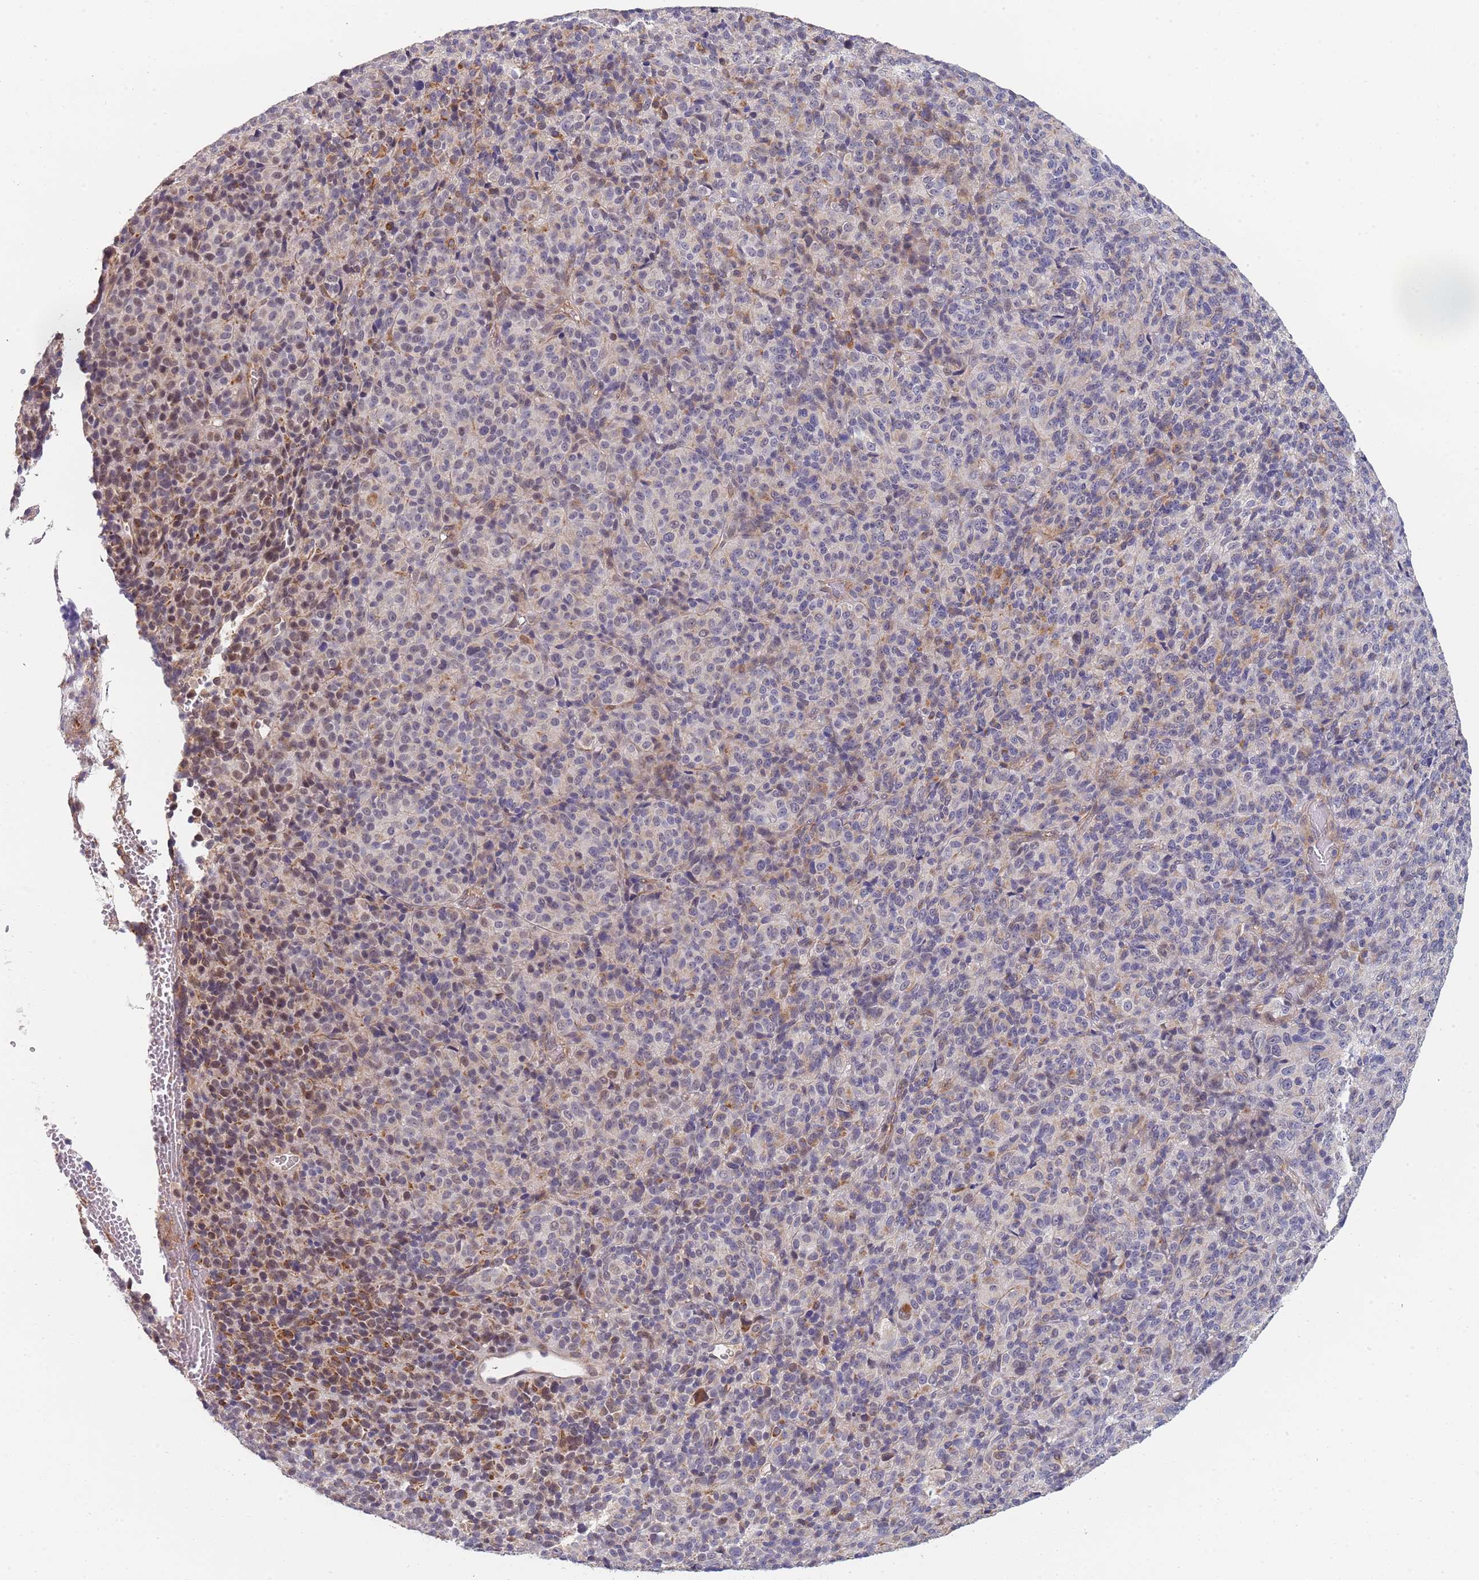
{"staining": {"intensity": "negative", "quantity": "none", "location": "none"}, "tissue": "melanoma", "cell_type": "Tumor cells", "image_type": "cancer", "snomed": [{"axis": "morphology", "description": "Malignant melanoma, Metastatic site"}, {"axis": "topography", "description": "Brain"}], "caption": "A histopathology image of malignant melanoma (metastatic site) stained for a protein demonstrates no brown staining in tumor cells.", "gene": "B4GALT4", "patient": {"sex": "female", "age": 56}}